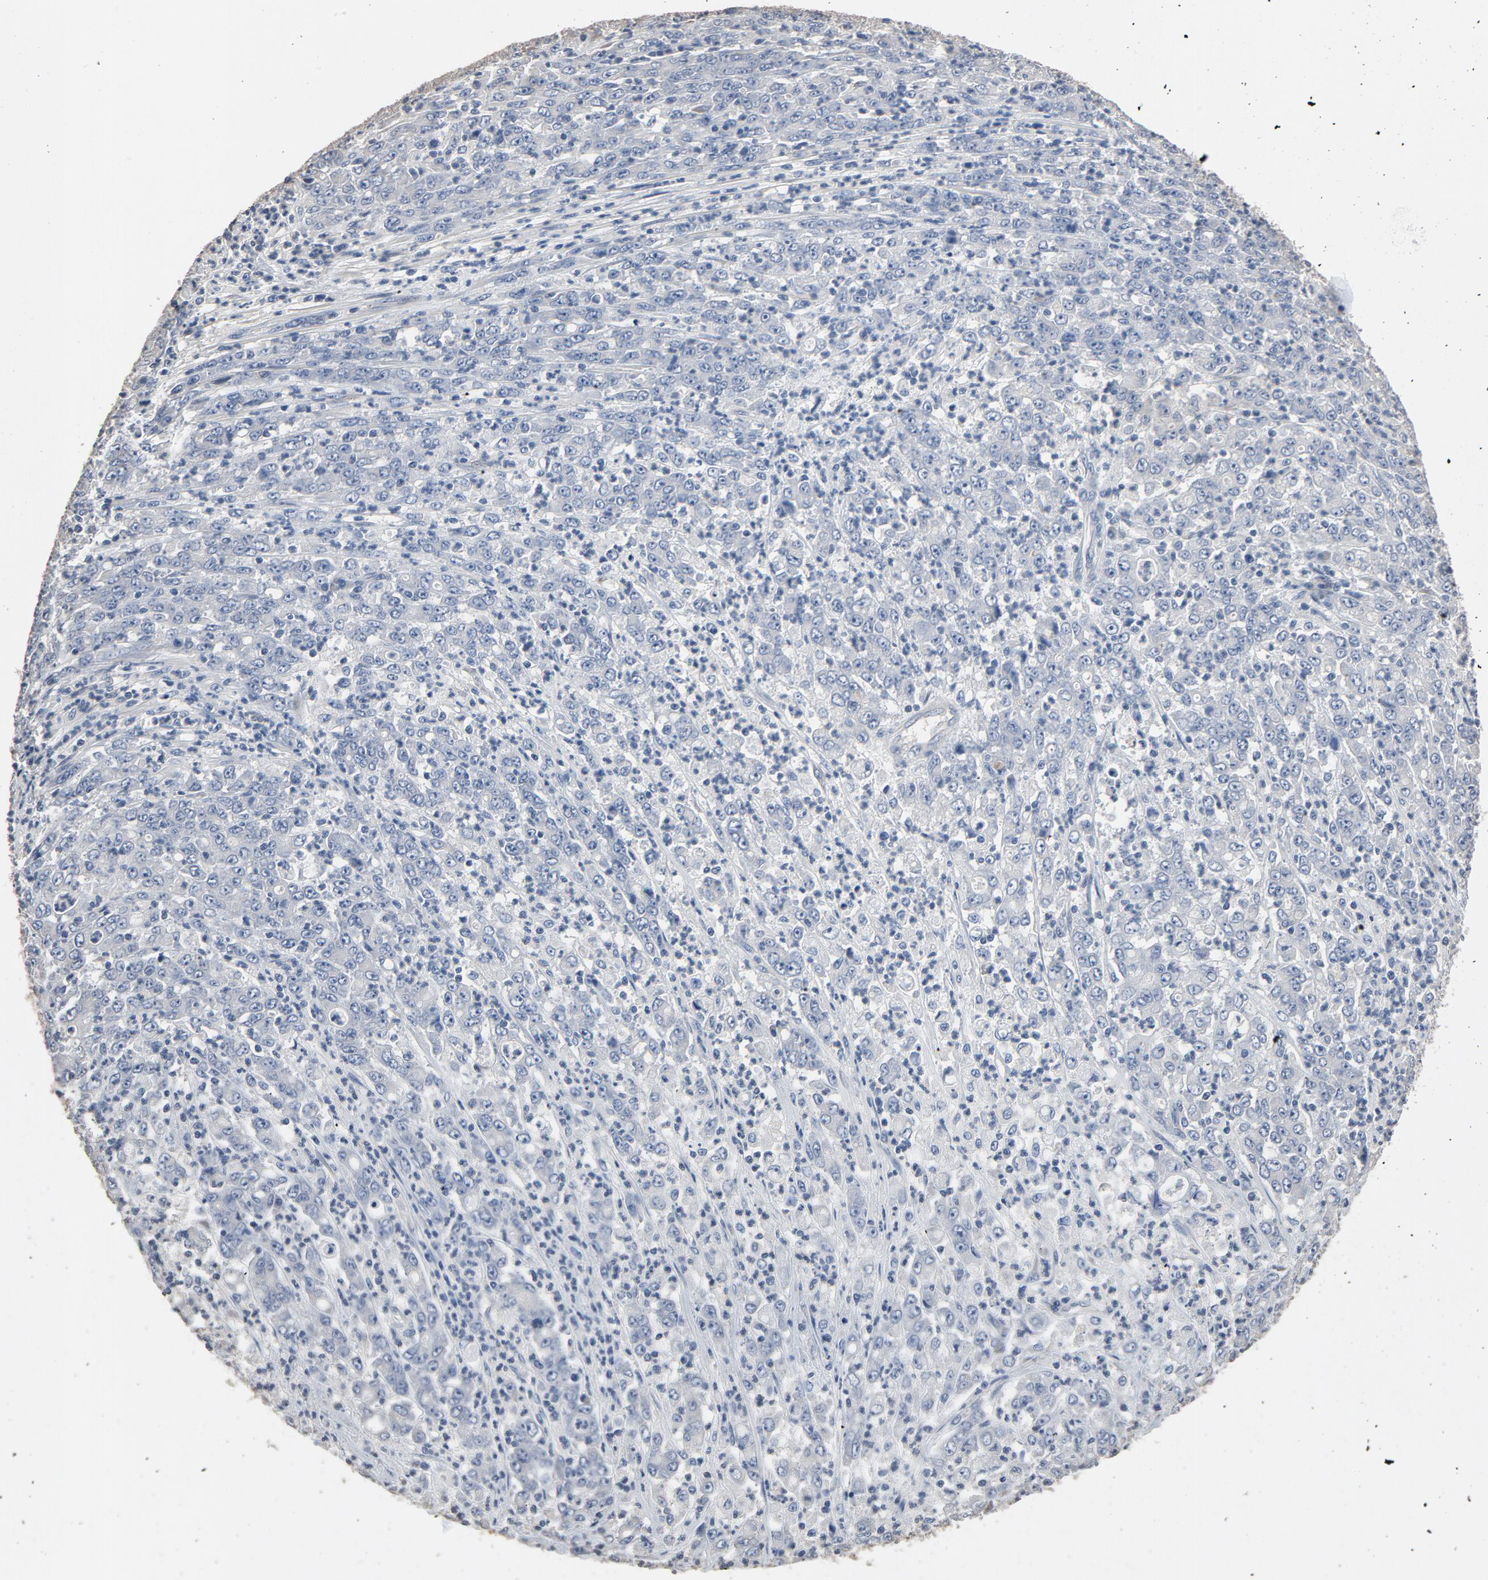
{"staining": {"intensity": "negative", "quantity": "none", "location": "none"}, "tissue": "stomach cancer", "cell_type": "Tumor cells", "image_type": "cancer", "snomed": [{"axis": "morphology", "description": "Adenocarcinoma, NOS"}, {"axis": "topography", "description": "Stomach, lower"}], "caption": "There is no significant positivity in tumor cells of stomach cancer (adenocarcinoma).", "gene": "SOX6", "patient": {"sex": "female", "age": 71}}